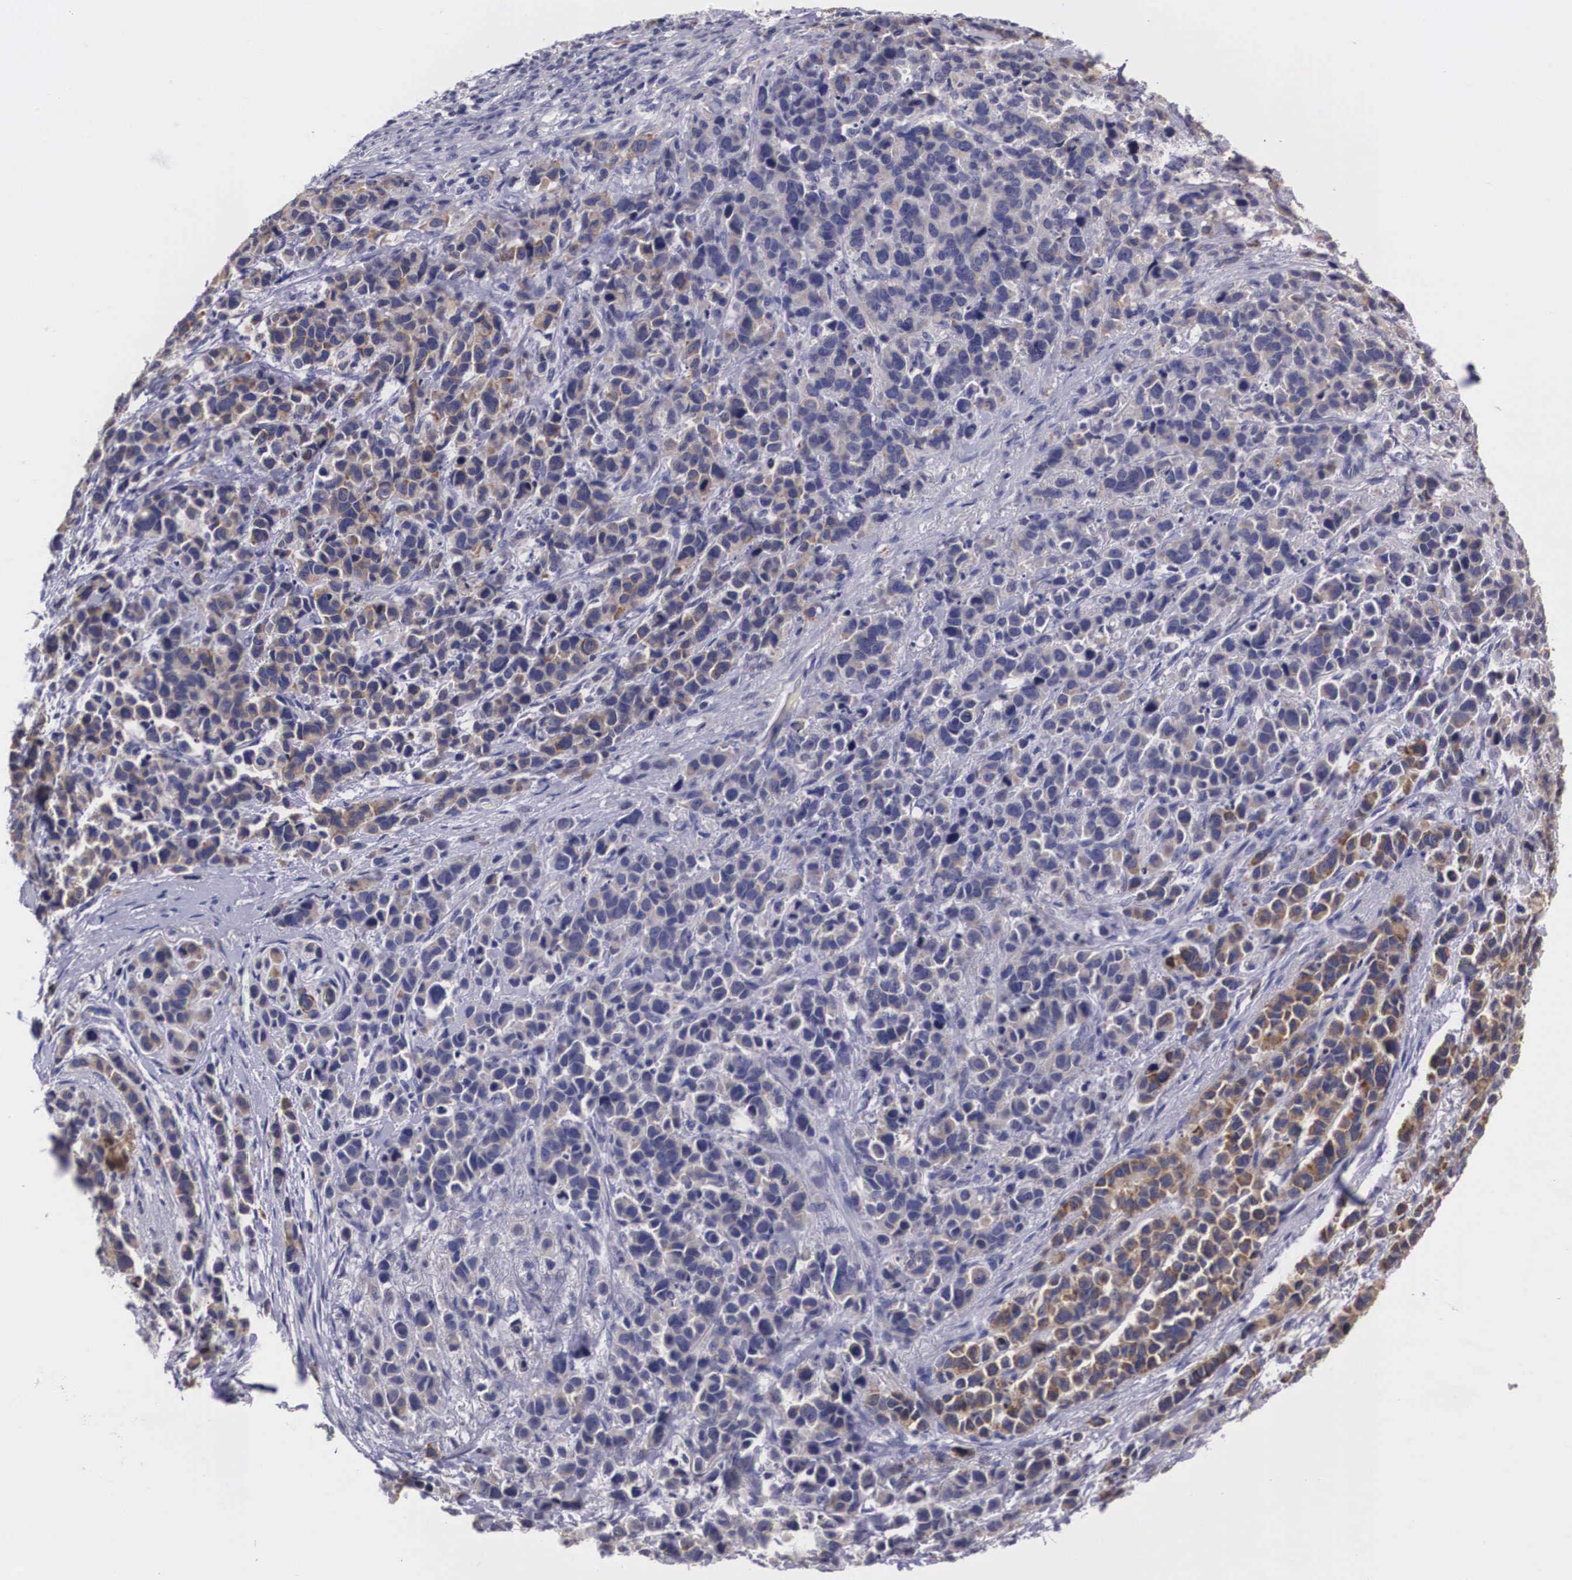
{"staining": {"intensity": "moderate", "quantity": ">75%", "location": "cytoplasmic/membranous"}, "tissue": "stomach cancer", "cell_type": "Tumor cells", "image_type": "cancer", "snomed": [{"axis": "morphology", "description": "Adenocarcinoma, NOS"}, {"axis": "topography", "description": "Stomach, upper"}], "caption": "Immunohistochemical staining of adenocarcinoma (stomach) demonstrates medium levels of moderate cytoplasmic/membranous protein staining in about >75% of tumor cells.", "gene": "CRELD2", "patient": {"sex": "male", "age": 71}}